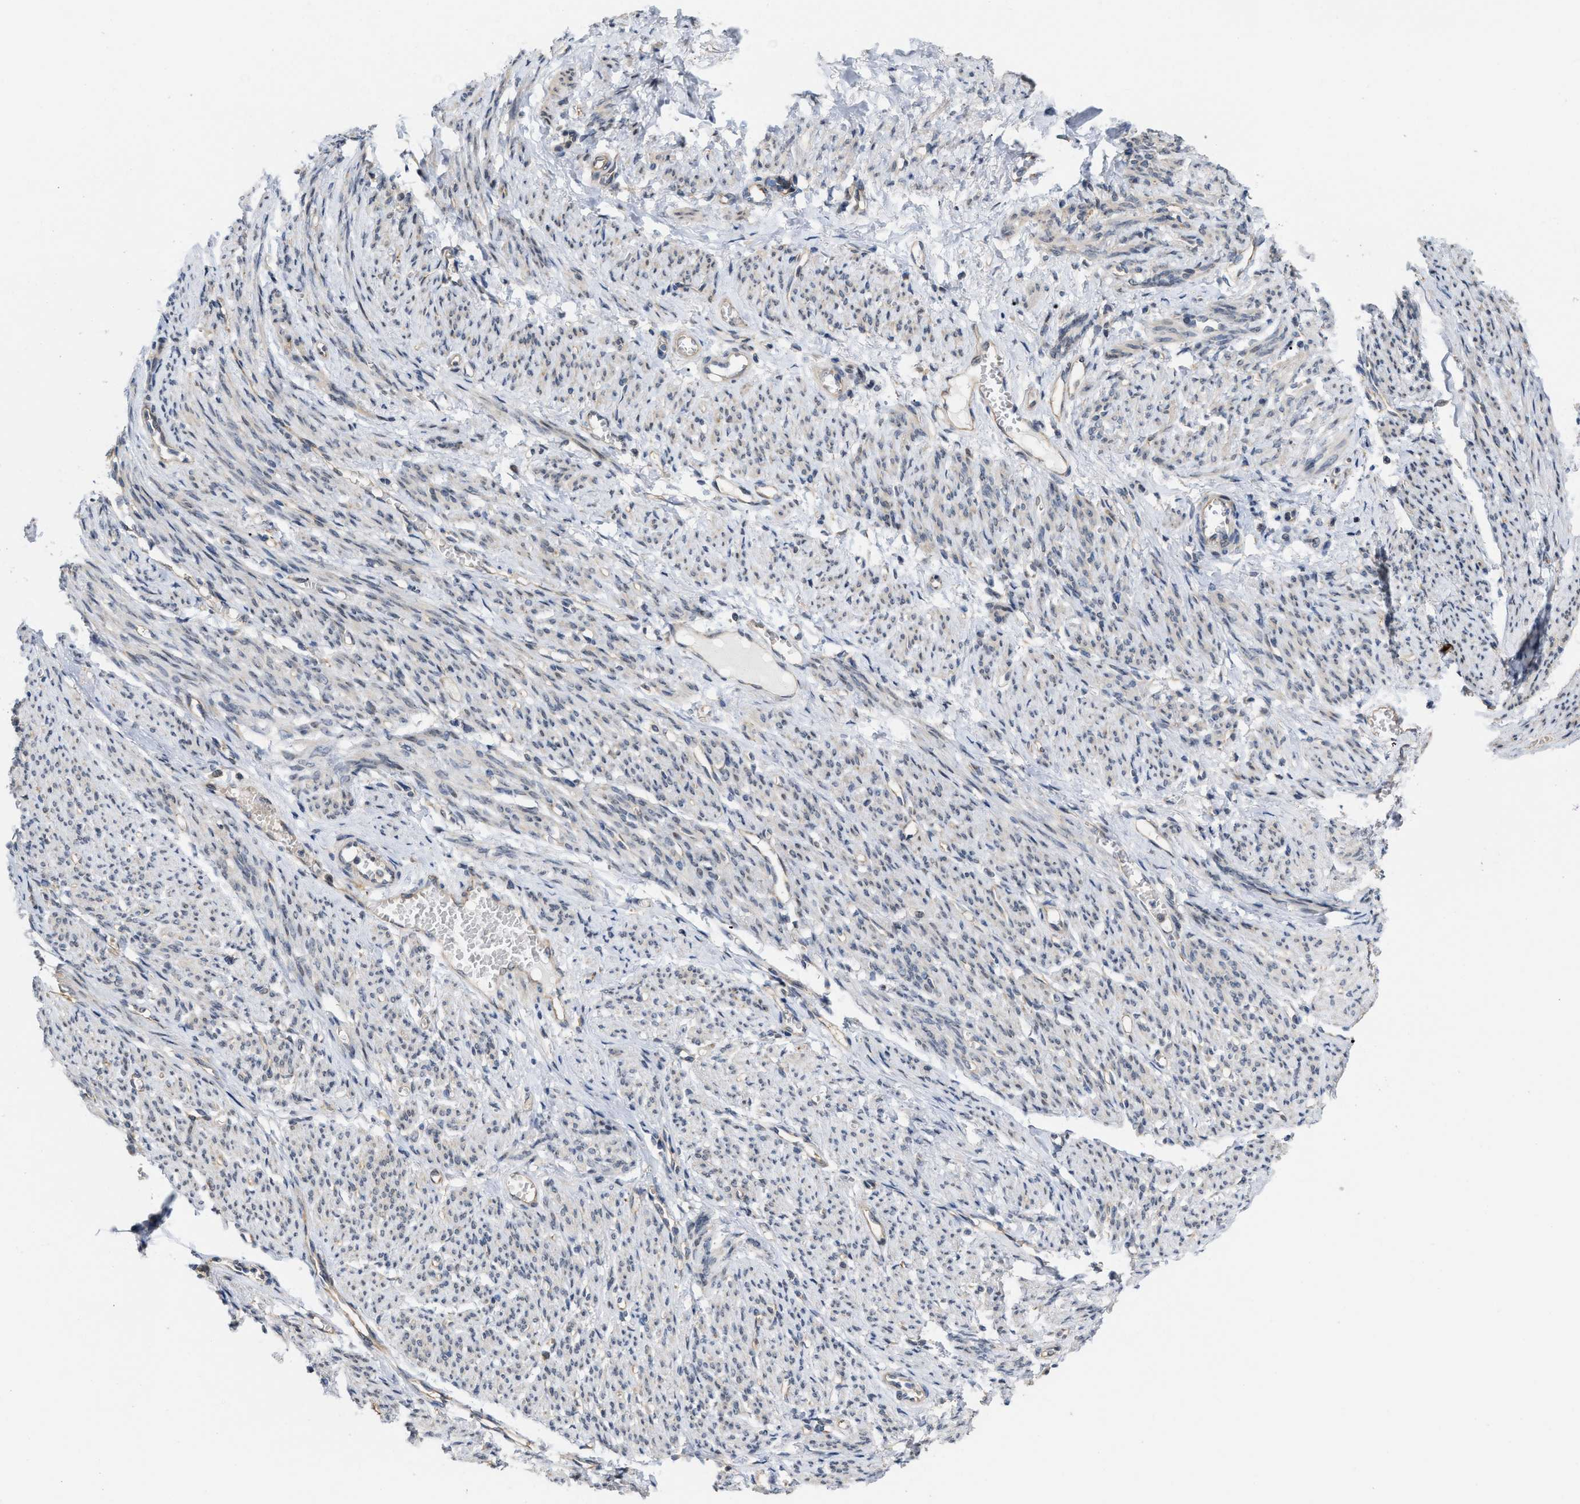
{"staining": {"intensity": "negative", "quantity": "none", "location": "none"}, "tissue": "smooth muscle", "cell_type": "Smooth muscle cells", "image_type": "normal", "snomed": [{"axis": "morphology", "description": "Normal tissue, NOS"}, {"axis": "topography", "description": "Smooth muscle"}], "caption": "An immunohistochemistry image of normal smooth muscle is shown. There is no staining in smooth muscle cells of smooth muscle. The staining is performed using DAB (3,3'-diaminobenzidine) brown chromogen with nuclei counter-stained in using hematoxylin.", "gene": "CSNK1A1", "patient": {"sex": "female", "age": 65}}